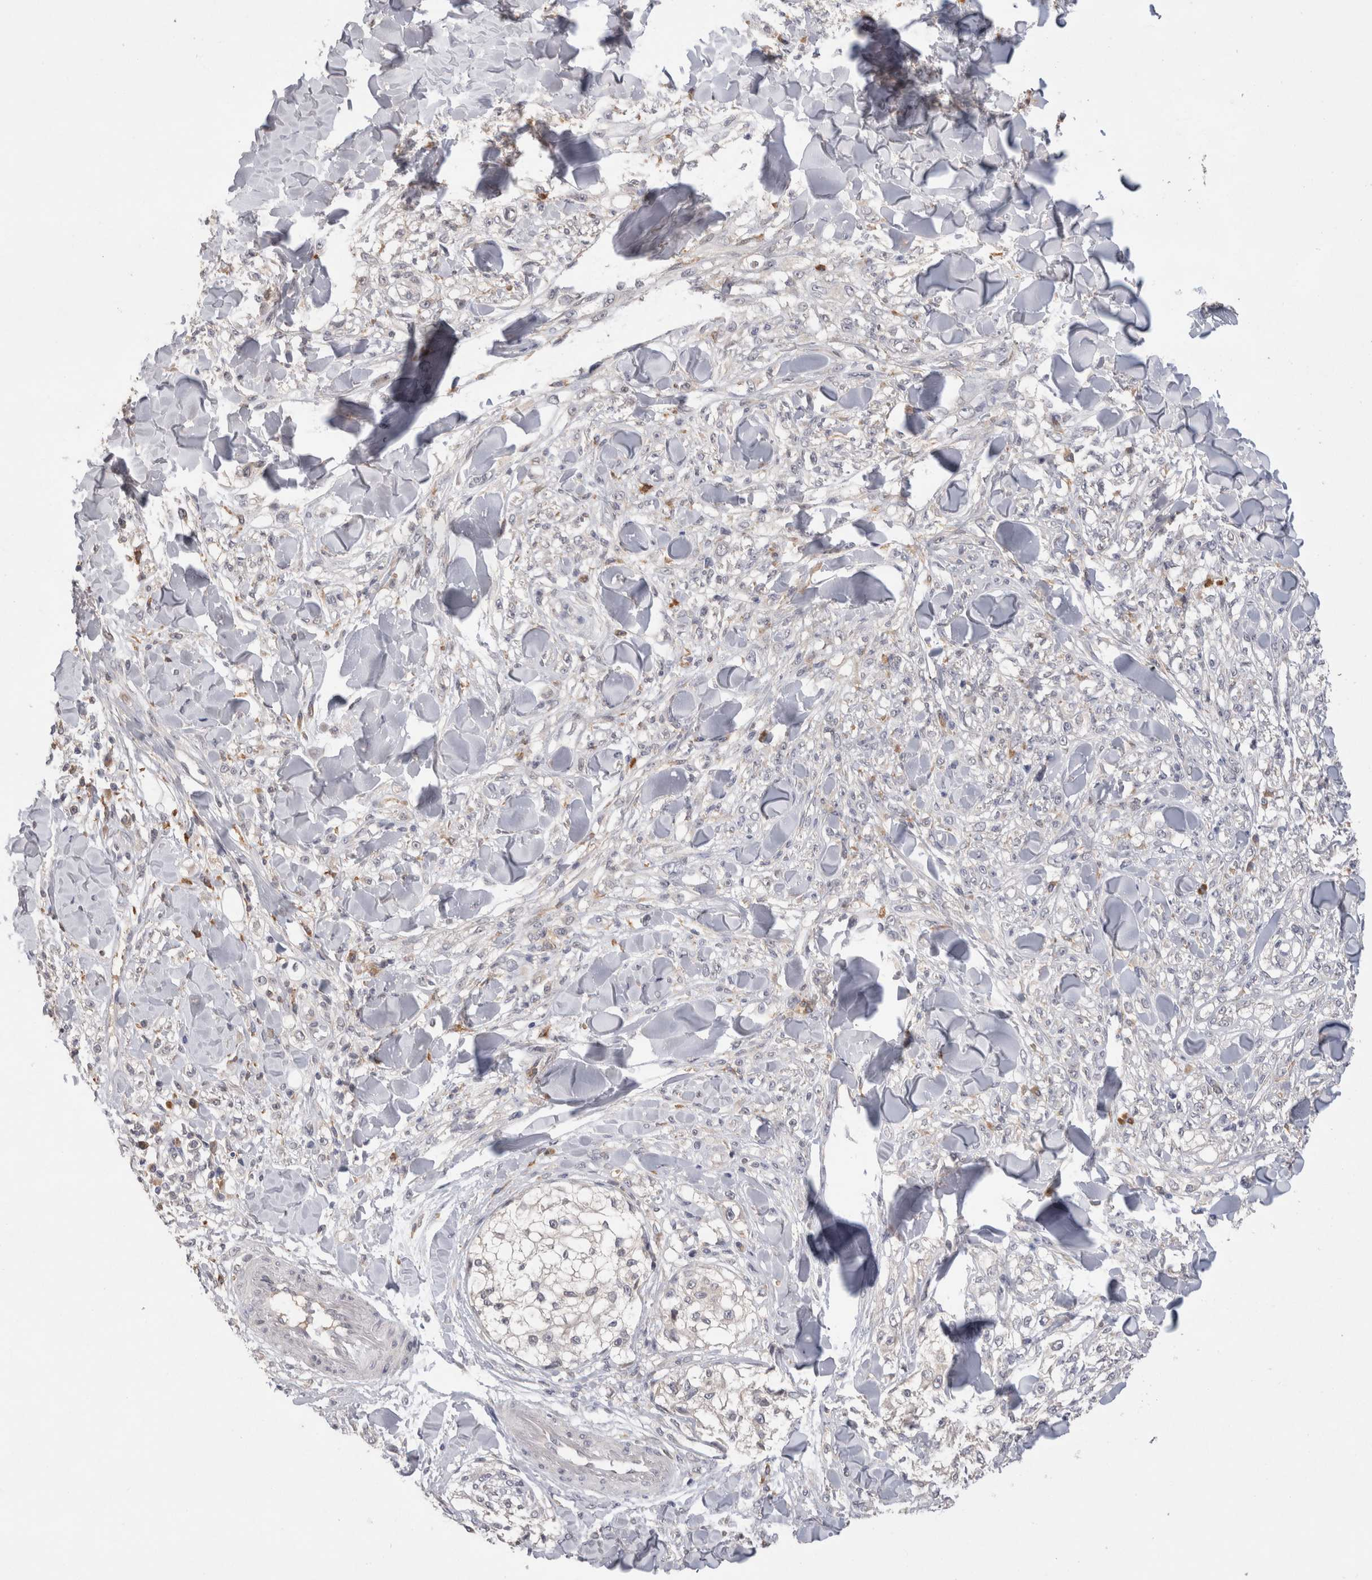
{"staining": {"intensity": "negative", "quantity": "none", "location": "none"}, "tissue": "melanoma", "cell_type": "Tumor cells", "image_type": "cancer", "snomed": [{"axis": "morphology", "description": "Malignant melanoma, NOS"}, {"axis": "topography", "description": "Skin of head"}], "caption": "Protein analysis of melanoma exhibits no significant expression in tumor cells.", "gene": "VSIG4", "patient": {"sex": "male", "age": 83}}